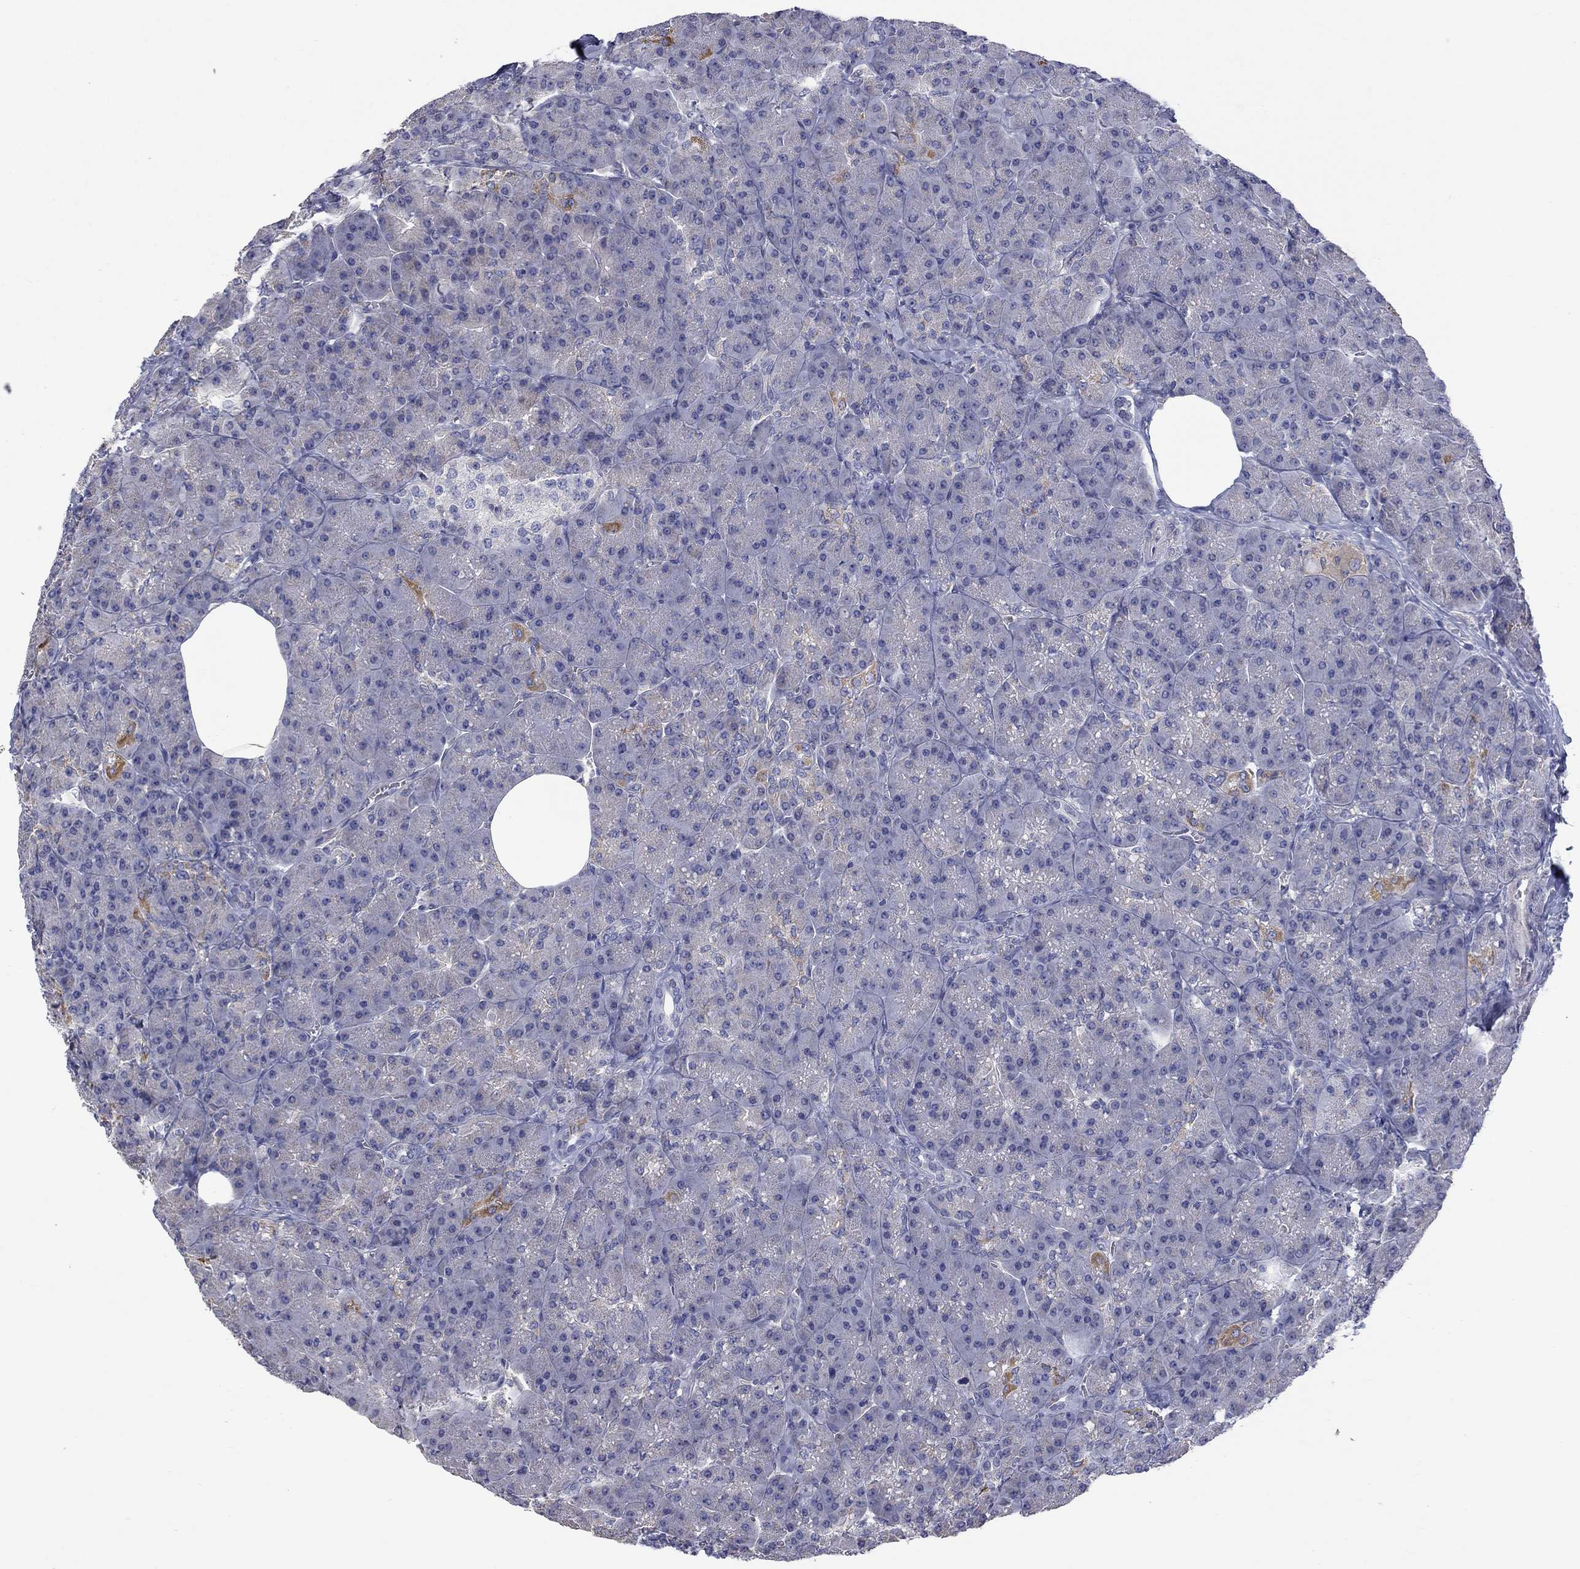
{"staining": {"intensity": "moderate", "quantity": "<25%", "location": "cytoplasmic/membranous"}, "tissue": "pancreas", "cell_type": "Exocrine glandular cells", "image_type": "normal", "snomed": [{"axis": "morphology", "description": "Normal tissue, NOS"}, {"axis": "topography", "description": "Pancreas"}], "caption": "Protein analysis of benign pancreas reveals moderate cytoplasmic/membranous positivity in approximately <25% of exocrine glandular cells. (DAB IHC, brown staining for protein, blue staining for nuclei).", "gene": "CAMKK2", "patient": {"sex": "male", "age": 57}}